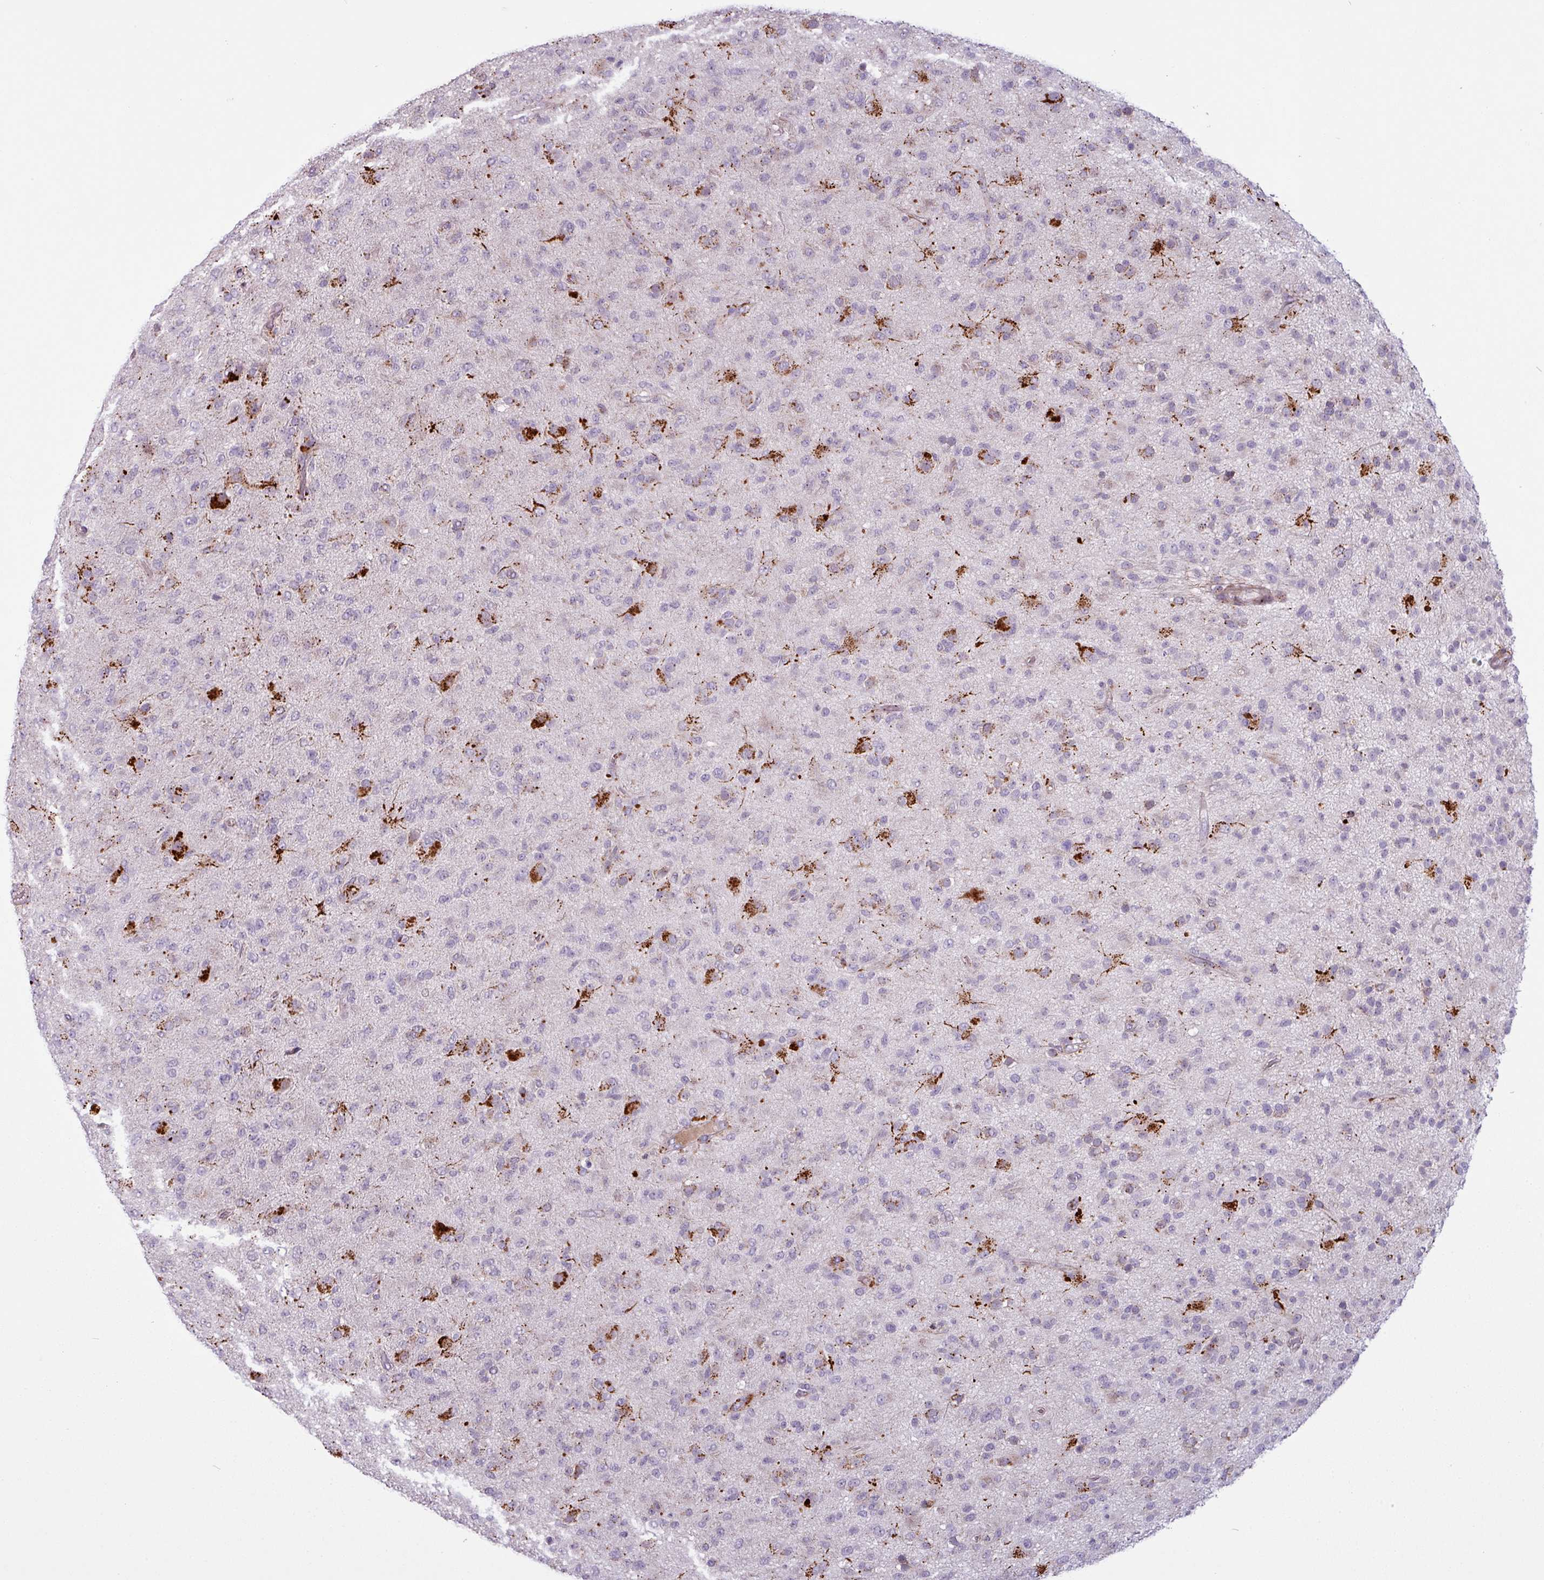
{"staining": {"intensity": "negative", "quantity": "none", "location": "none"}, "tissue": "glioma", "cell_type": "Tumor cells", "image_type": "cancer", "snomed": [{"axis": "morphology", "description": "Glioma, malignant, Low grade"}, {"axis": "topography", "description": "Brain"}], "caption": "This is an immunohistochemistry (IHC) image of malignant low-grade glioma. There is no staining in tumor cells.", "gene": "MAP7D2", "patient": {"sex": "male", "age": 65}}